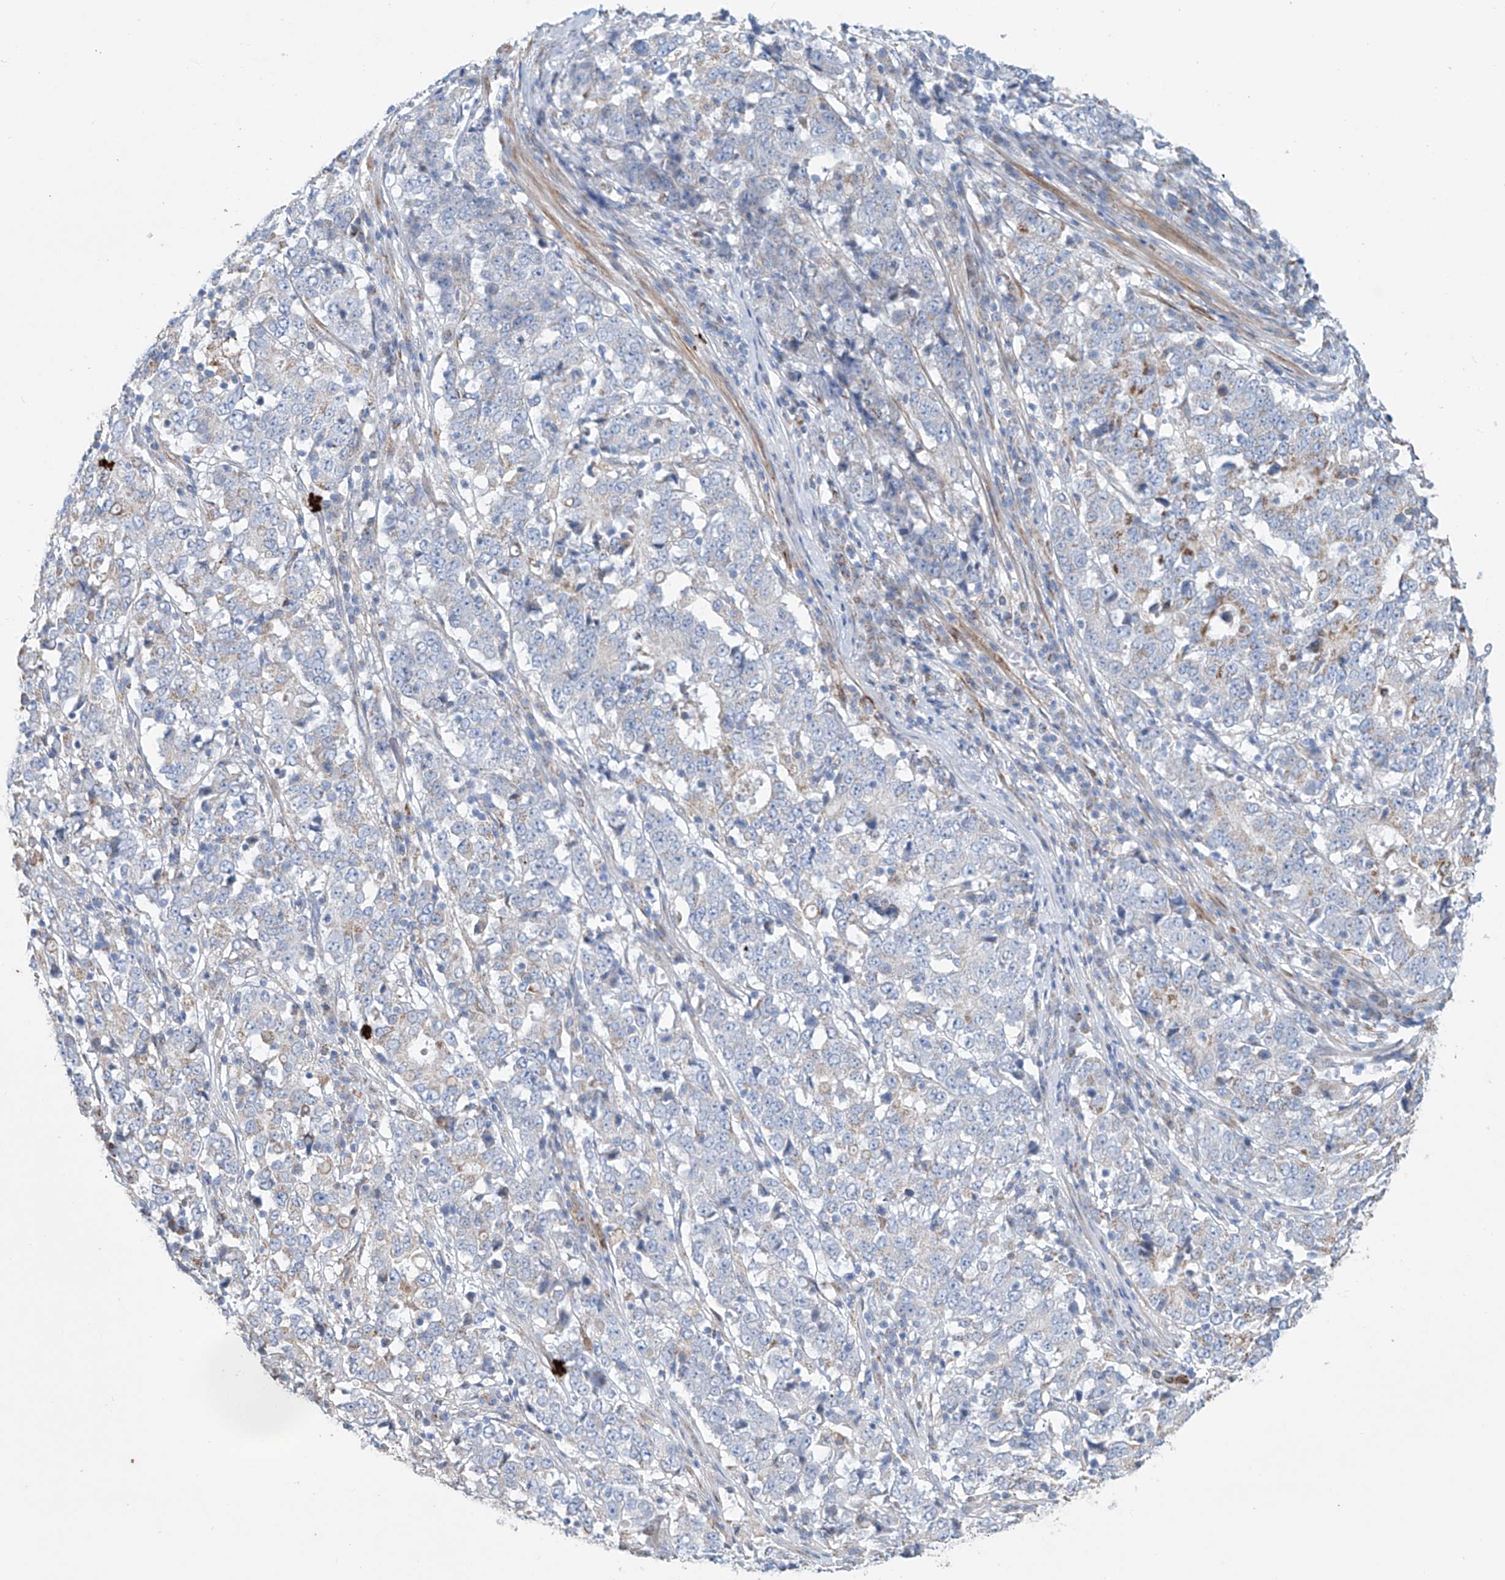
{"staining": {"intensity": "negative", "quantity": "none", "location": "none"}, "tissue": "stomach cancer", "cell_type": "Tumor cells", "image_type": "cancer", "snomed": [{"axis": "morphology", "description": "Adenocarcinoma, NOS"}, {"axis": "topography", "description": "Stomach"}], "caption": "High magnification brightfield microscopy of stomach adenocarcinoma stained with DAB (3,3'-diaminobenzidine) (brown) and counterstained with hematoxylin (blue): tumor cells show no significant staining. Nuclei are stained in blue.", "gene": "ALDH6A1", "patient": {"sex": "male", "age": 59}}